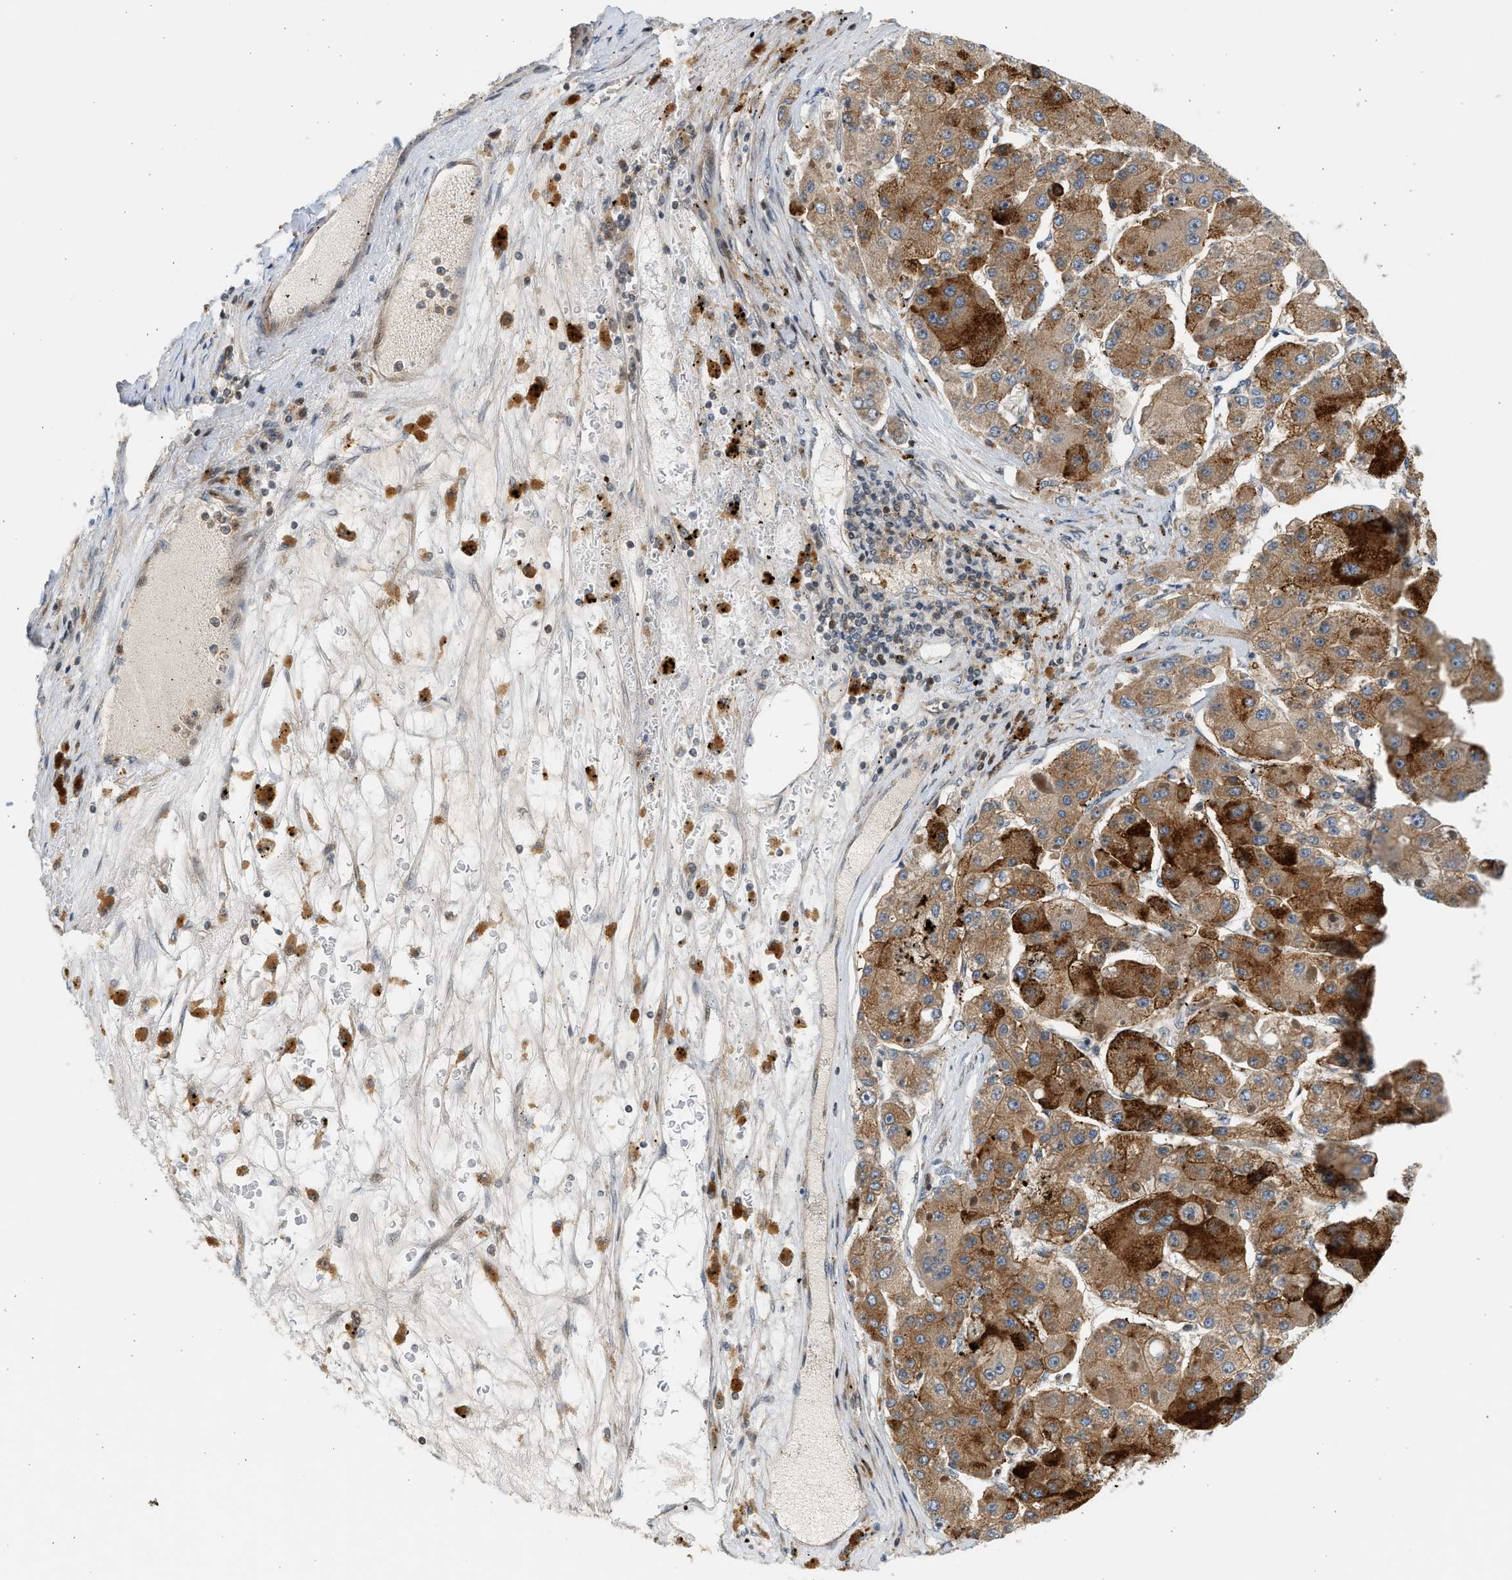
{"staining": {"intensity": "strong", "quantity": ">75%", "location": "cytoplasmic/membranous"}, "tissue": "liver cancer", "cell_type": "Tumor cells", "image_type": "cancer", "snomed": [{"axis": "morphology", "description": "Carcinoma, Hepatocellular, NOS"}, {"axis": "topography", "description": "Liver"}], "caption": "There is high levels of strong cytoplasmic/membranous staining in tumor cells of liver cancer, as demonstrated by immunohistochemical staining (brown color).", "gene": "NRSN2", "patient": {"sex": "female", "age": 73}}